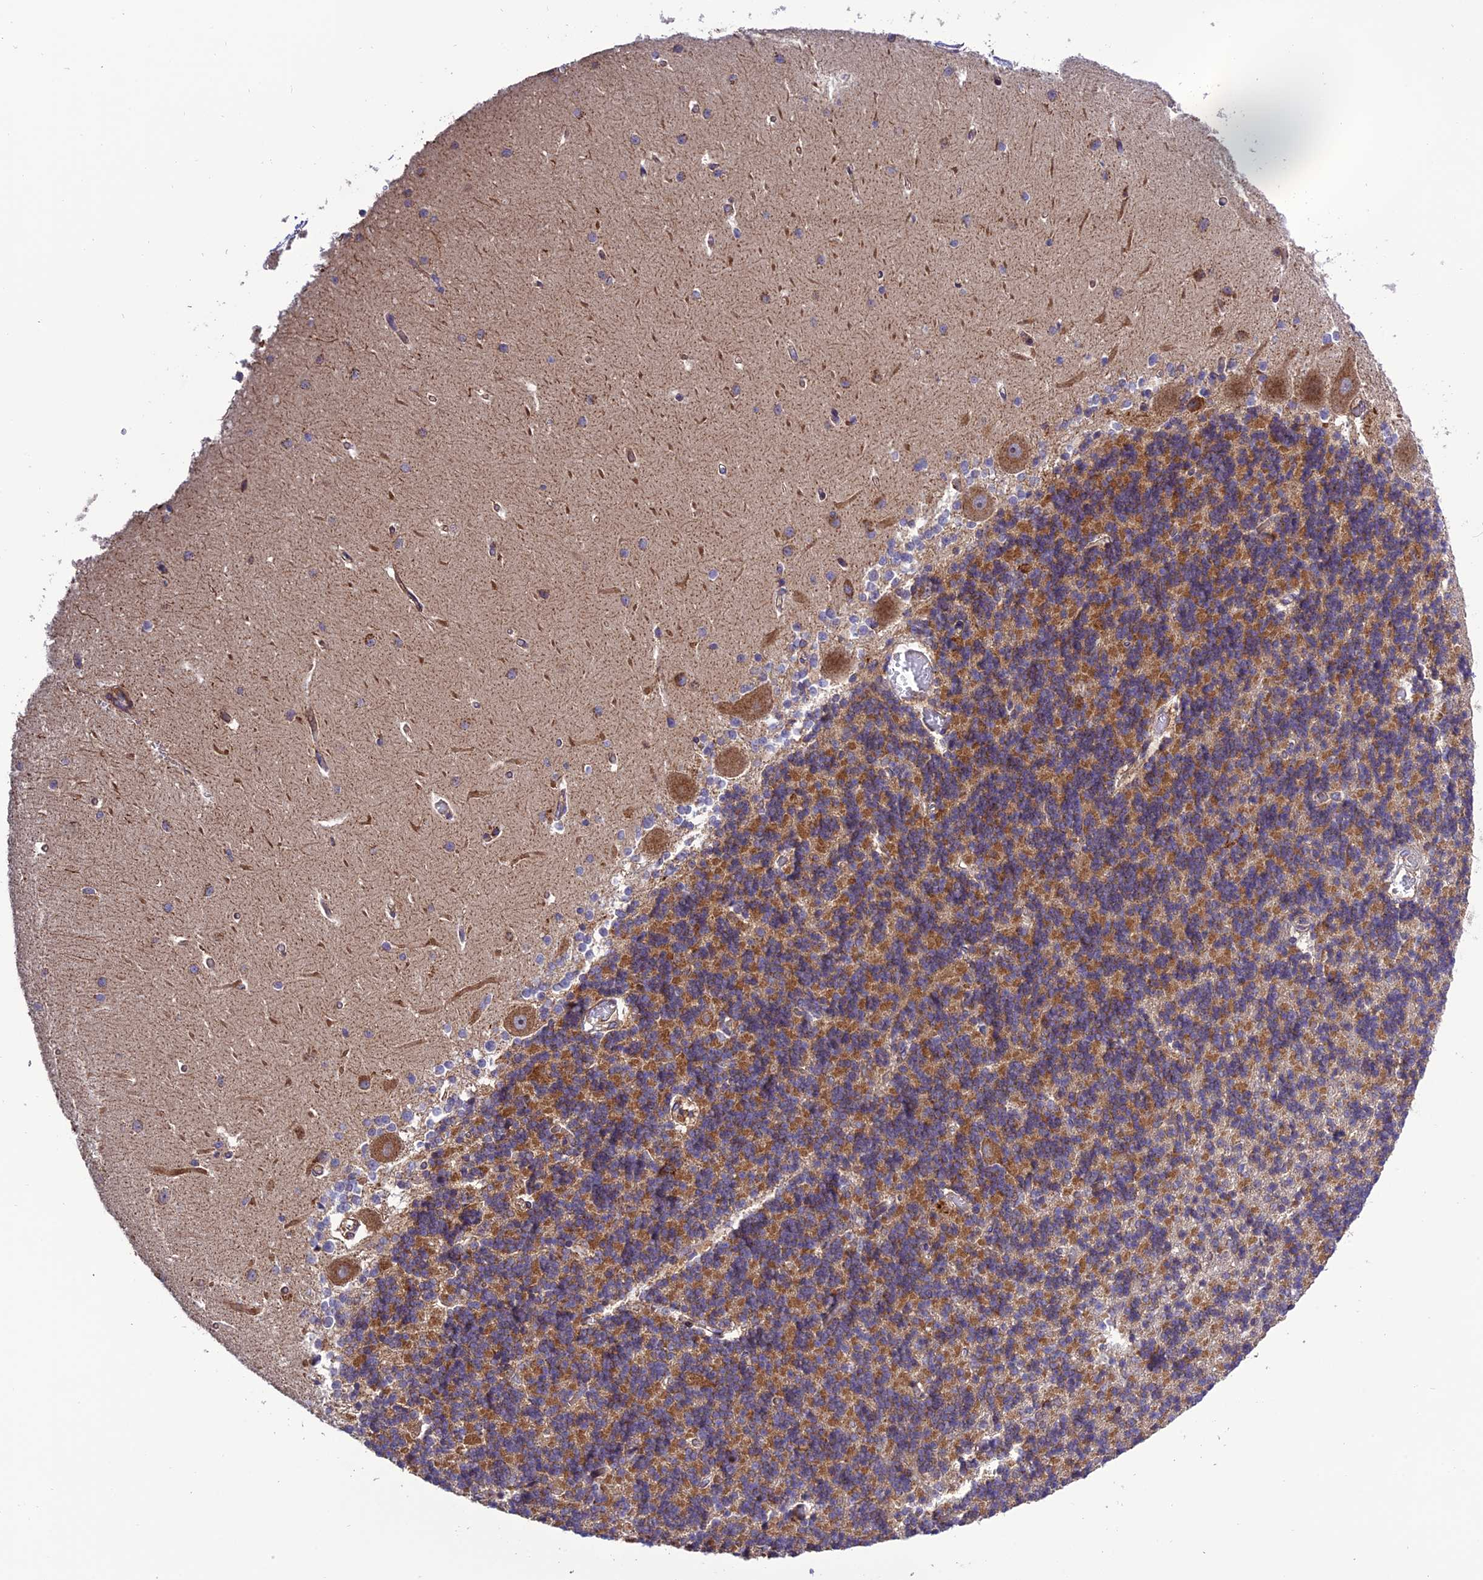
{"staining": {"intensity": "moderate", "quantity": ">75%", "location": "cytoplasmic/membranous"}, "tissue": "cerebellum", "cell_type": "Cells in granular layer", "image_type": "normal", "snomed": [{"axis": "morphology", "description": "Normal tissue, NOS"}, {"axis": "topography", "description": "Cerebellum"}], "caption": "Immunohistochemistry (IHC) image of normal cerebellum stained for a protein (brown), which exhibits medium levels of moderate cytoplasmic/membranous staining in approximately >75% of cells in granular layer.", "gene": "MRPS9", "patient": {"sex": "male", "age": 37}}